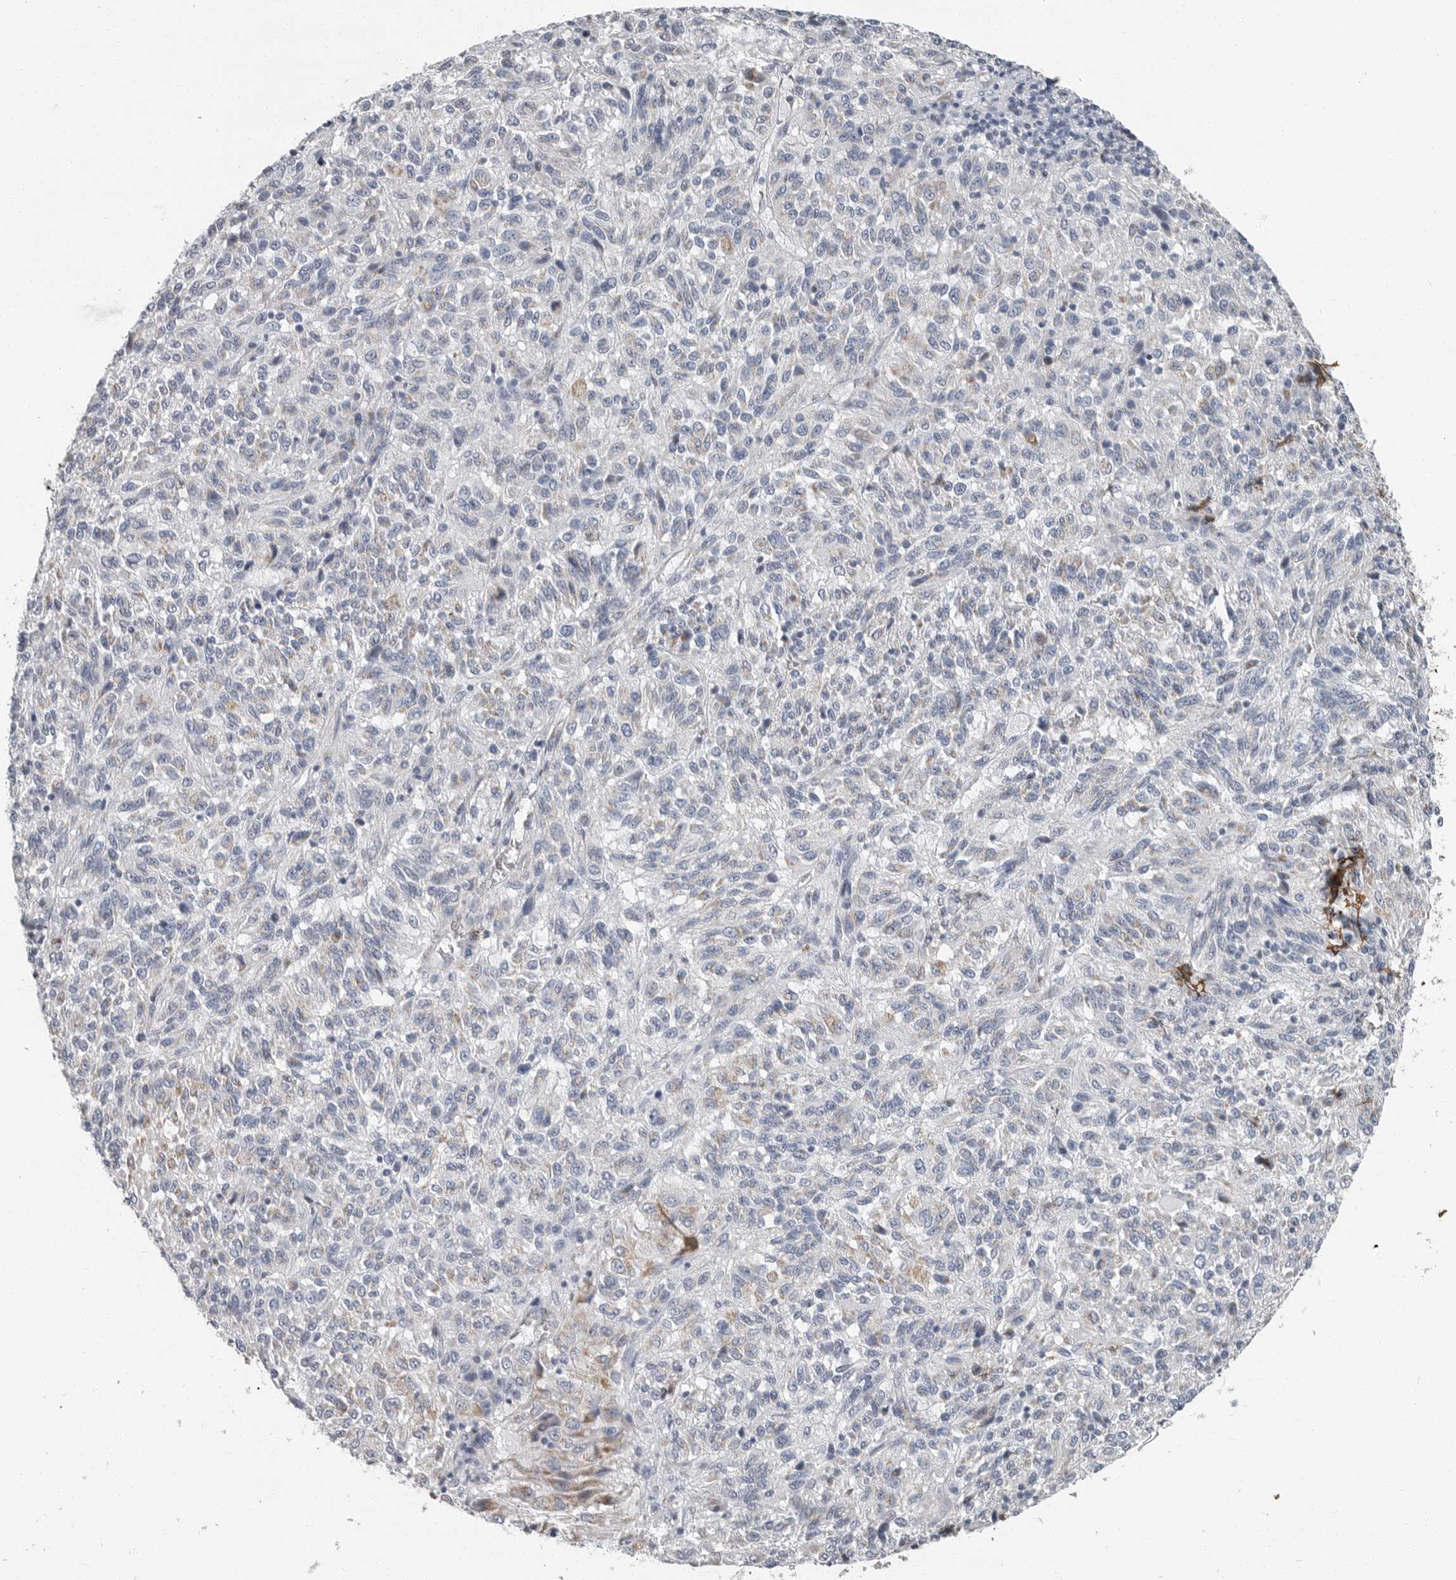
{"staining": {"intensity": "negative", "quantity": "none", "location": "none"}, "tissue": "melanoma", "cell_type": "Tumor cells", "image_type": "cancer", "snomed": [{"axis": "morphology", "description": "Malignant melanoma, Metastatic site"}, {"axis": "topography", "description": "Lung"}], "caption": "Immunohistochemistry histopathology image of human malignant melanoma (metastatic site) stained for a protein (brown), which shows no expression in tumor cells.", "gene": "PLN", "patient": {"sex": "male", "age": 64}}